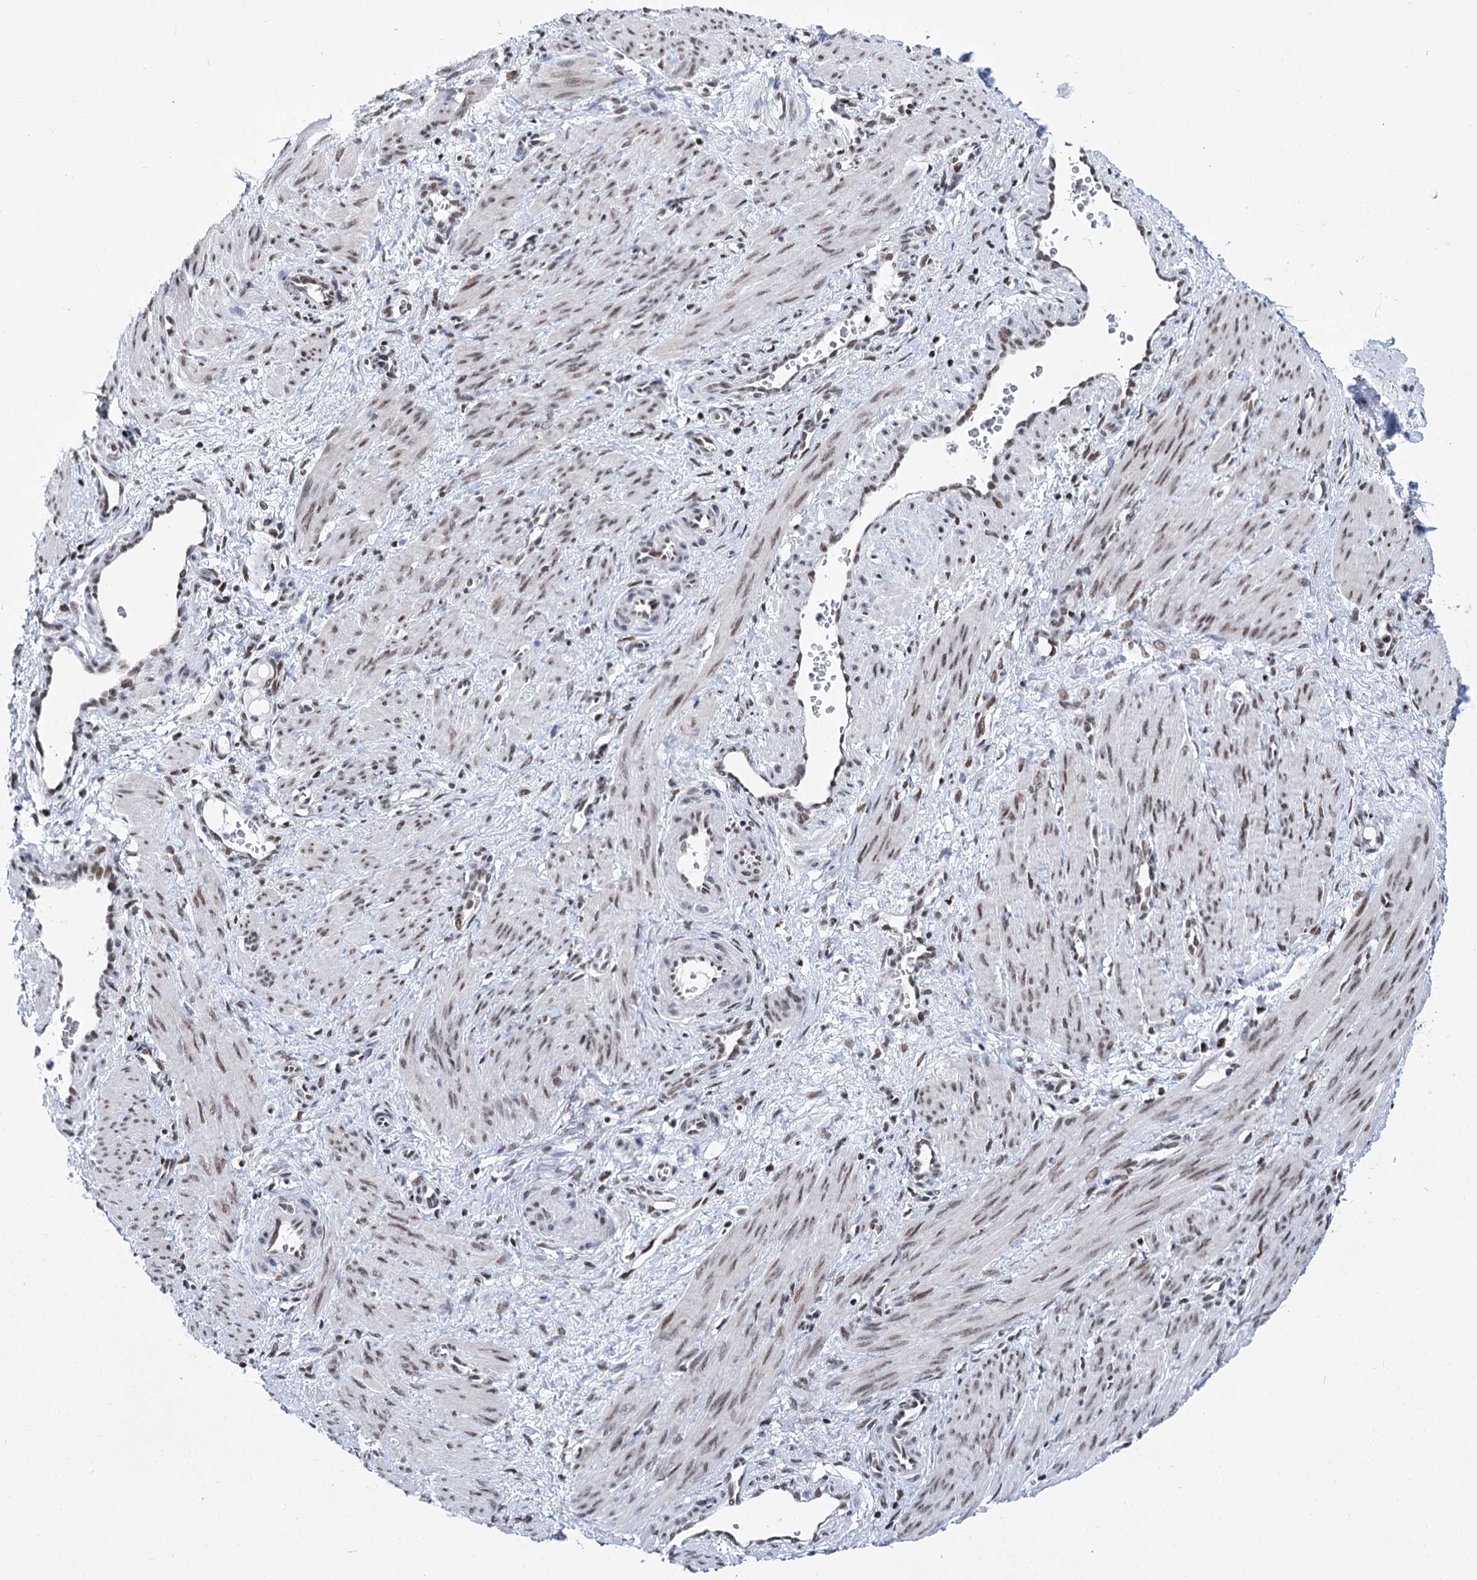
{"staining": {"intensity": "moderate", "quantity": ">75%", "location": "nuclear"}, "tissue": "smooth muscle", "cell_type": "Smooth muscle cells", "image_type": "normal", "snomed": [{"axis": "morphology", "description": "Normal tissue, NOS"}, {"axis": "topography", "description": "Endometrium"}], "caption": "Benign smooth muscle was stained to show a protein in brown. There is medium levels of moderate nuclear staining in about >75% of smooth muscle cells. (DAB (3,3'-diaminobenzidine) = brown stain, brightfield microscopy at high magnification).", "gene": "POU4F3", "patient": {"sex": "female", "age": 33}}